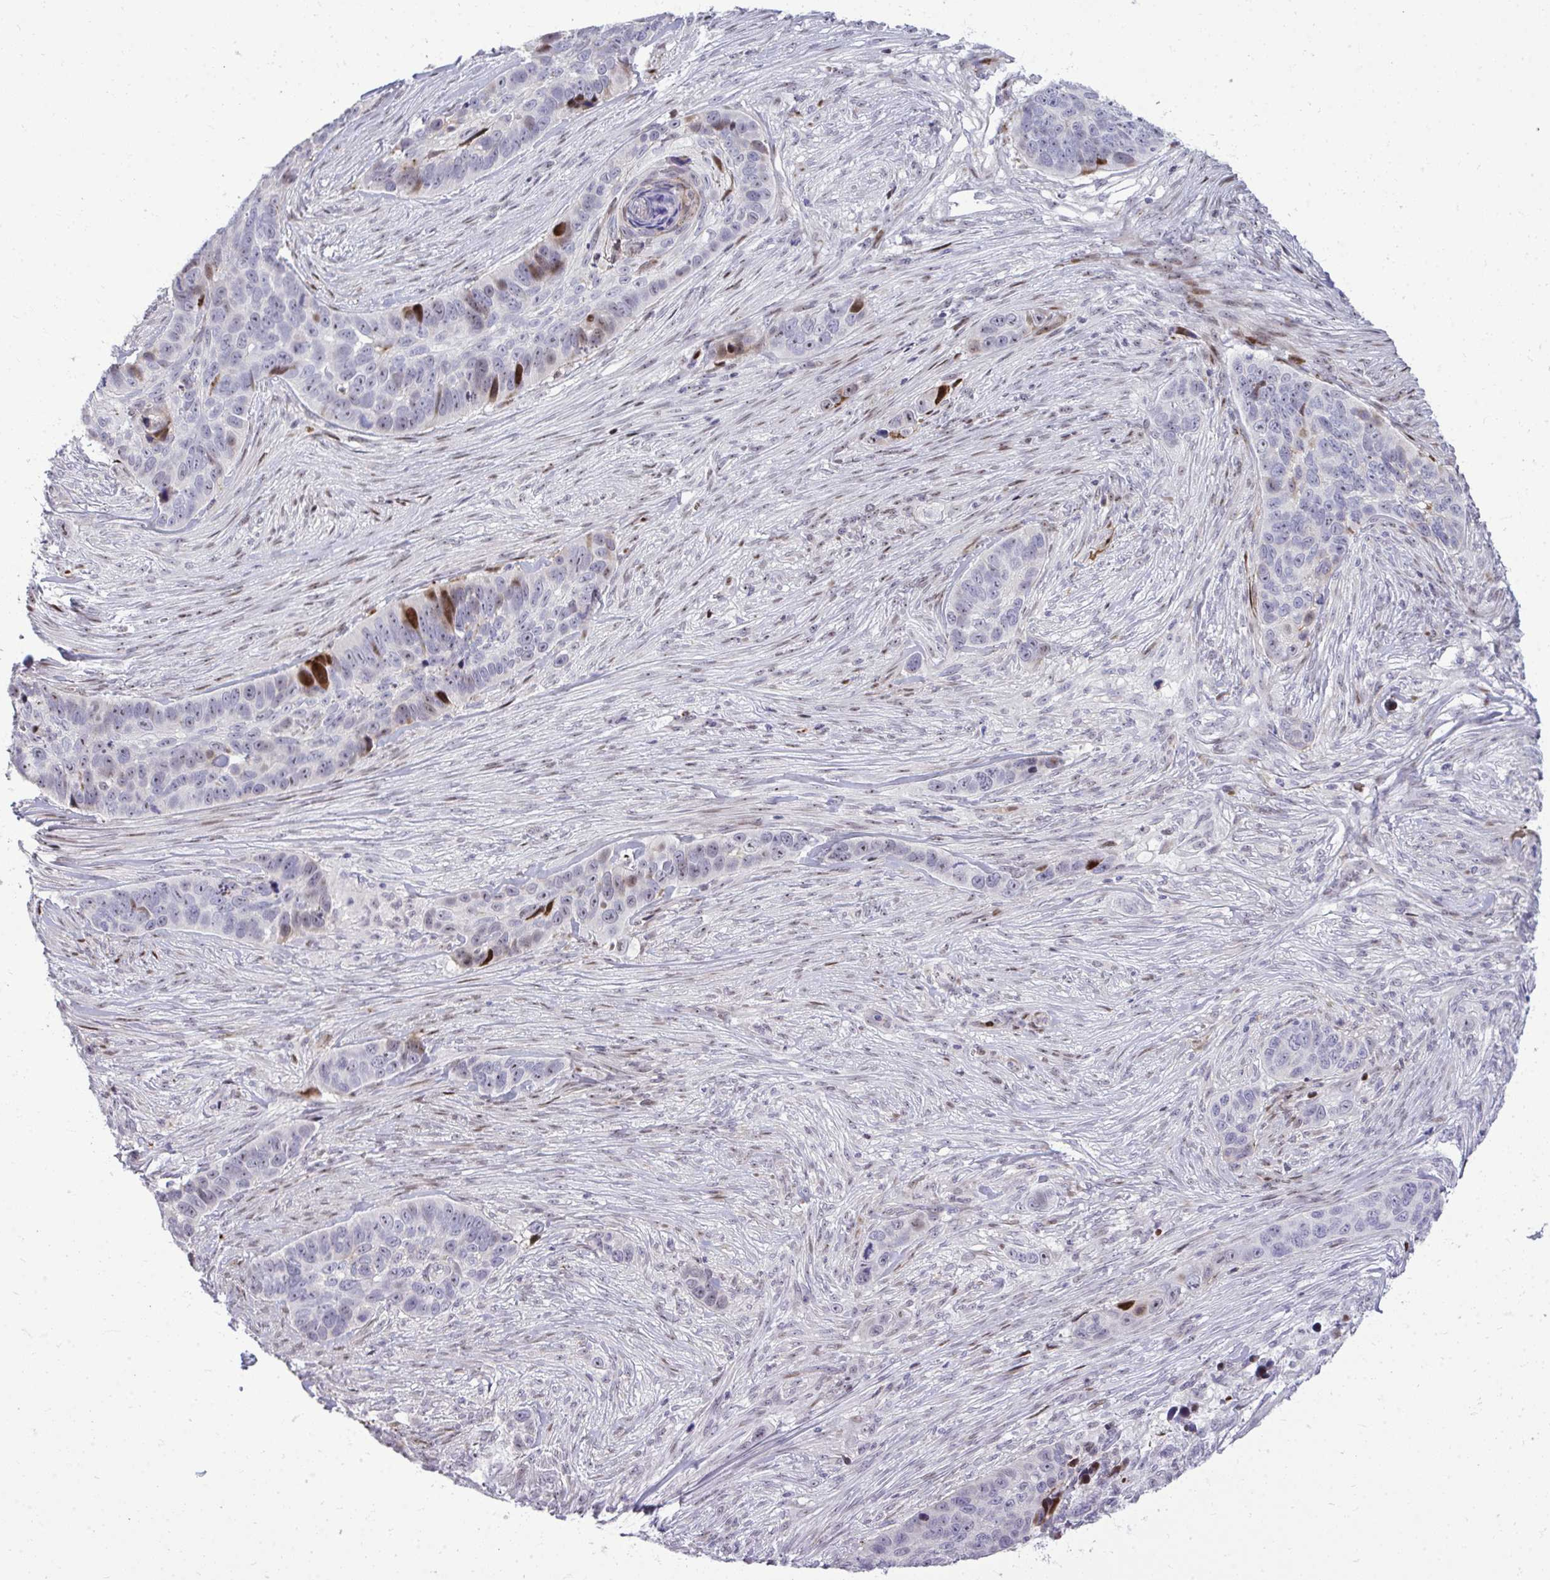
{"staining": {"intensity": "strong", "quantity": "<25%", "location": "cytoplasmic/membranous,nuclear"}, "tissue": "skin cancer", "cell_type": "Tumor cells", "image_type": "cancer", "snomed": [{"axis": "morphology", "description": "Basal cell carcinoma"}, {"axis": "topography", "description": "Skin"}], "caption": "Protein staining of skin cancer (basal cell carcinoma) tissue demonstrates strong cytoplasmic/membranous and nuclear expression in approximately <25% of tumor cells. Nuclei are stained in blue.", "gene": "DLX4", "patient": {"sex": "female", "age": 82}}